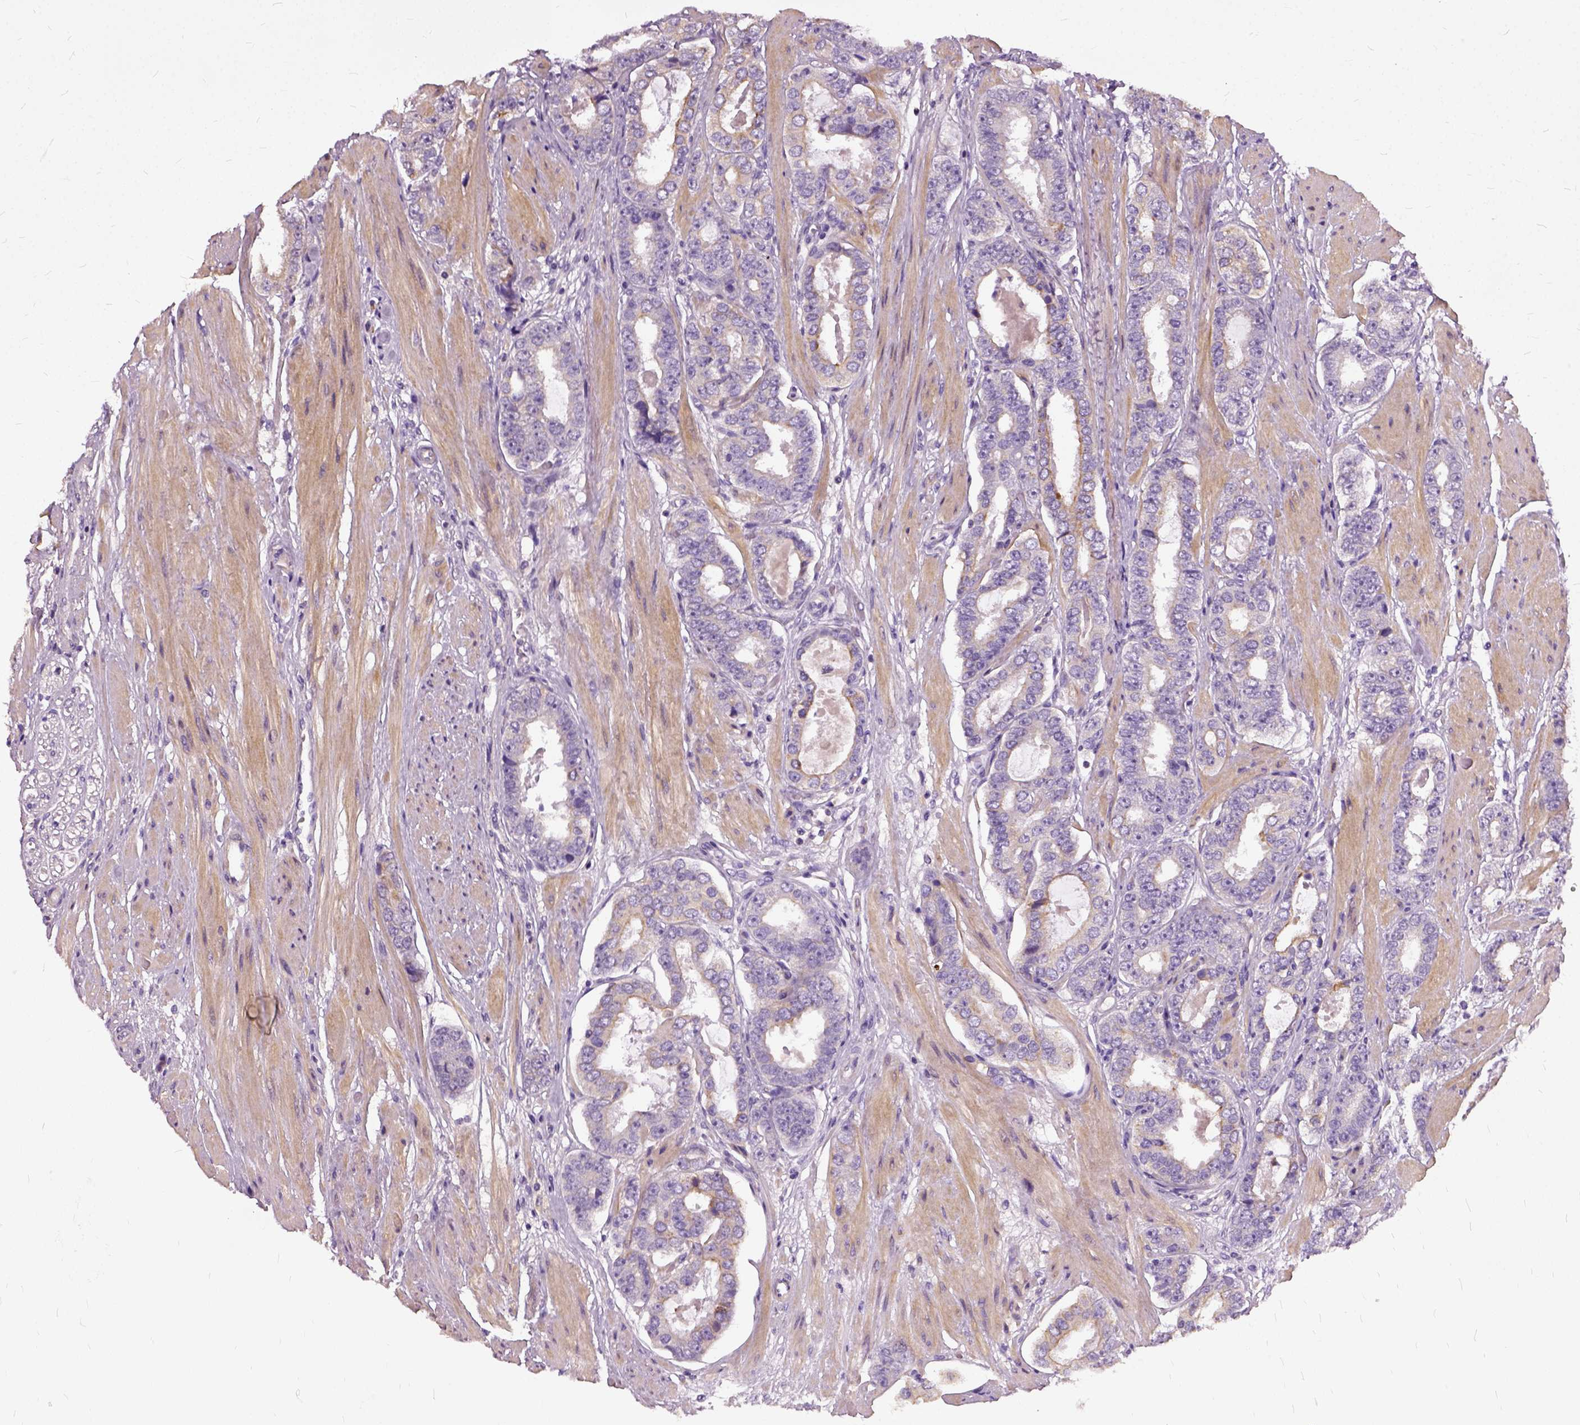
{"staining": {"intensity": "weak", "quantity": "25%-75%", "location": "cytoplasmic/membranous"}, "tissue": "prostate cancer", "cell_type": "Tumor cells", "image_type": "cancer", "snomed": [{"axis": "morphology", "description": "Adenocarcinoma, High grade"}, {"axis": "topography", "description": "Prostate"}], "caption": "IHC of prostate high-grade adenocarcinoma displays low levels of weak cytoplasmic/membranous positivity in about 25%-75% of tumor cells.", "gene": "ILRUN", "patient": {"sex": "male", "age": 63}}